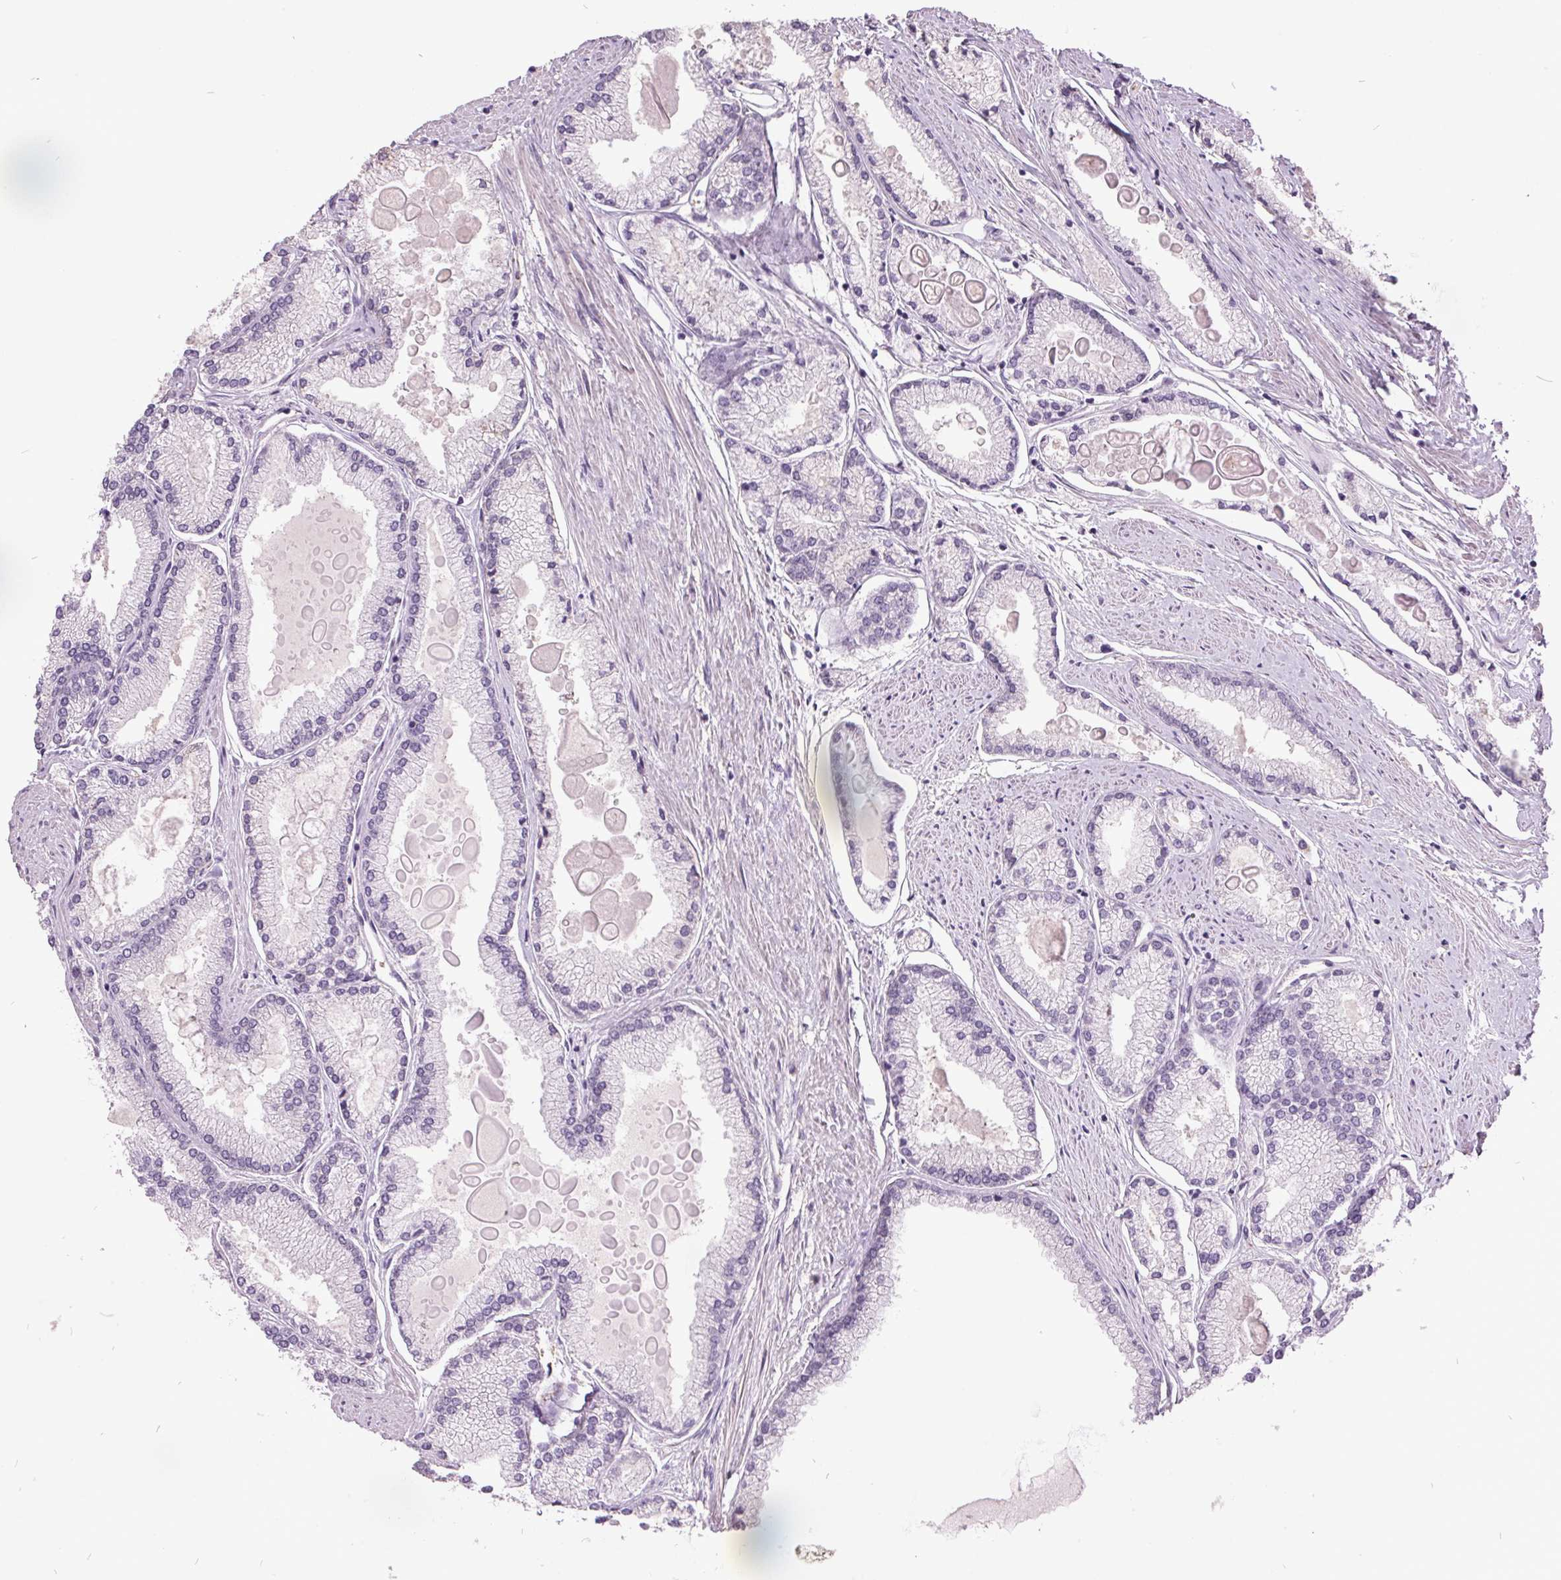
{"staining": {"intensity": "negative", "quantity": "none", "location": "none"}, "tissue": "prostate cancer", "cell_type": "Tumor cells", "image_type": "cancer", "snomed": [{"axis": "morphology", "description": "Adenocarcinoma, High grade"}, {"axis": "topography", "description": "Prostate"}], "caption": "High magnification brightfield microscopy of high-grade adenocarcinoma (prostate) stained with DAB (3,3'-diaminobenzidine) (brown) and counterstained with hematoxylin (blue): tumor cells show no significant expression.", "gene": "C2orf16", "patient": {"sex": "male", "age": 68}}